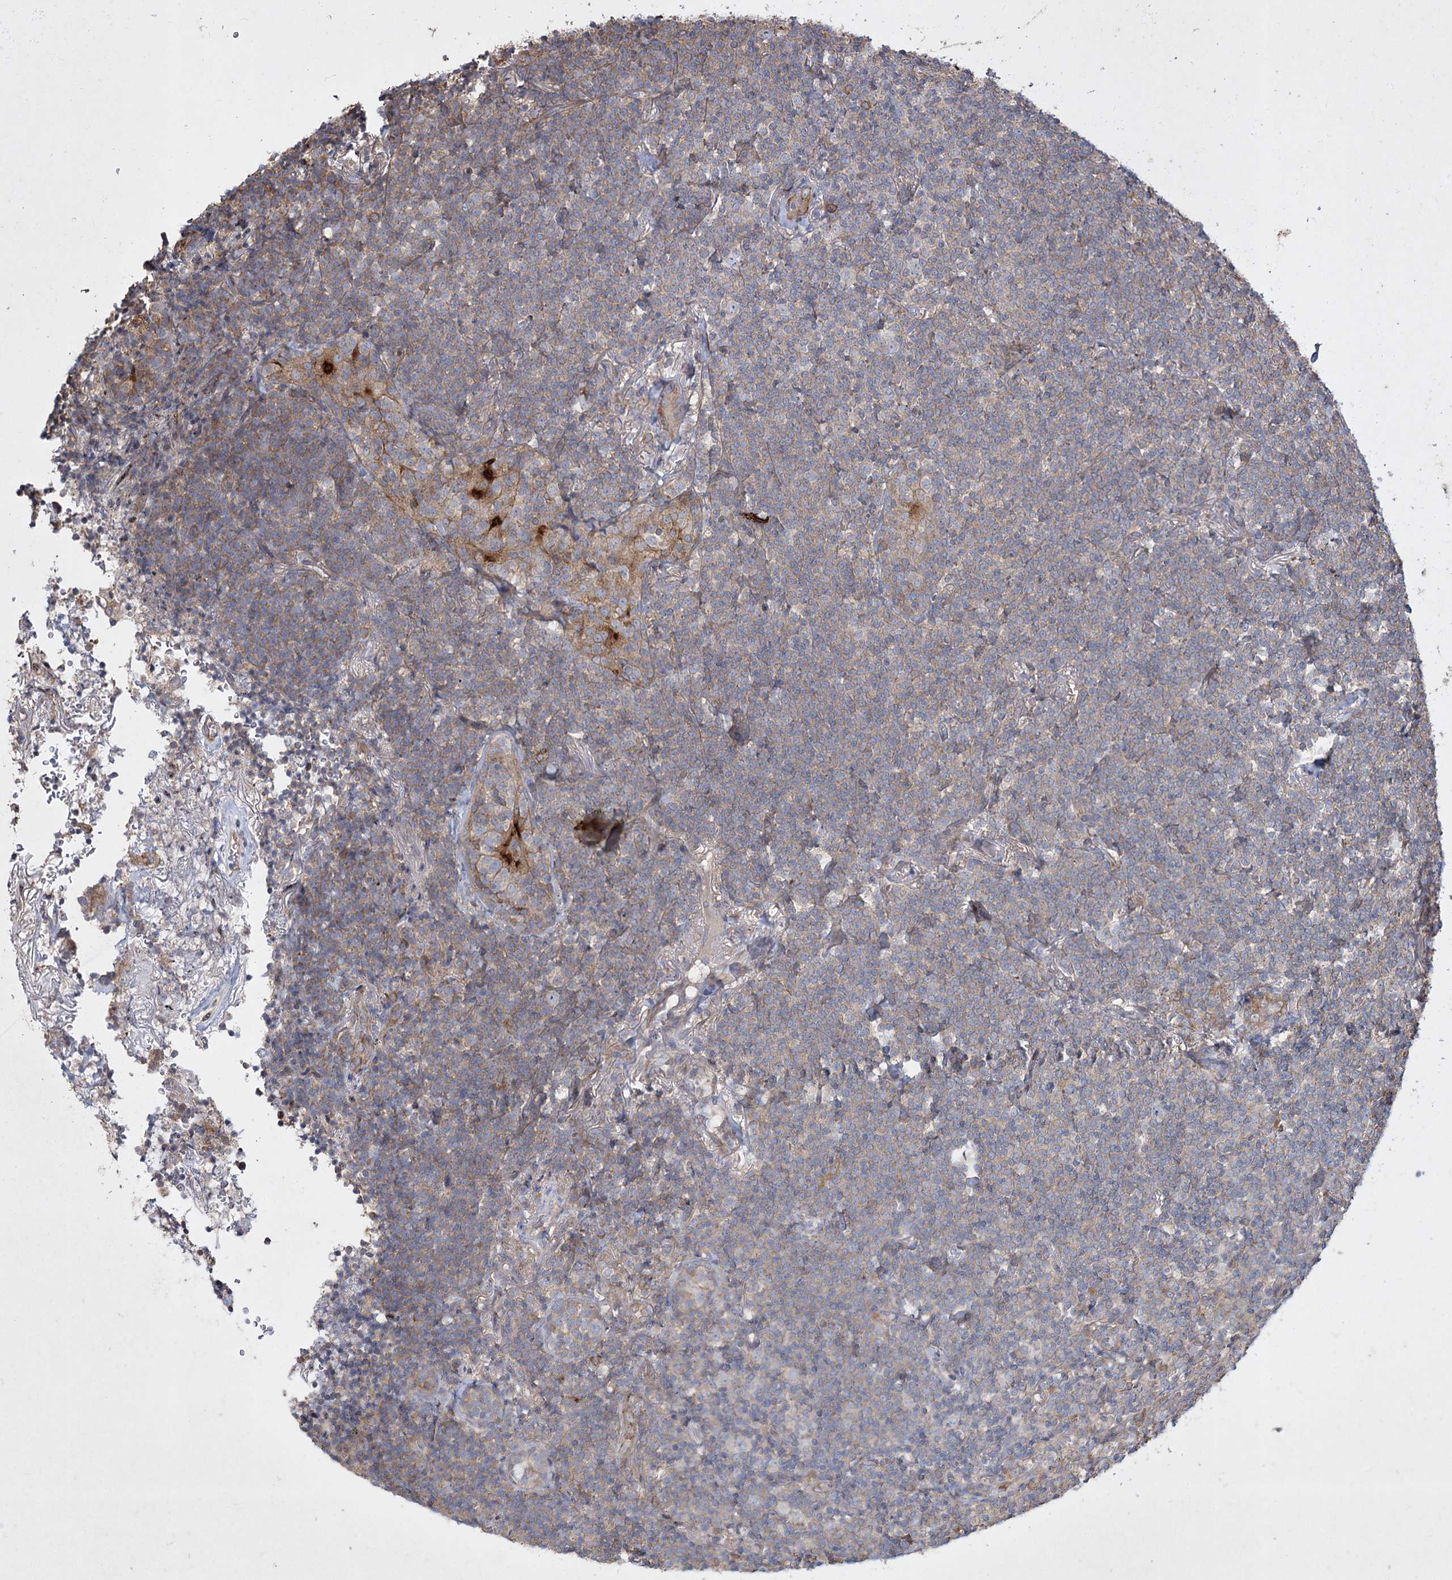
{"staining": {"intensity": "negative", "quantity": "none", "location": "none"}, "tissue": "lymphoma", "cell_type": "Tumor cells", "image_type": "cancer", "snomed": [{"axis": "morphology", "description": "Malignant lymphoma, non-Hodgkin's type, Low grade"}, {"axis": "topography", "description": "Lung"}], "caption": "Immunohistochemistry photomicrograph of neoplastic tissue: human low-grade malignant lymphoma, non-Hodgkin's type stained with DAB (3,3'-diaminobenzidine) shows no significant protein staining in tumor cells.", "gene": "SH3TC1", "patient": {"sex": "female", "age": 71}}